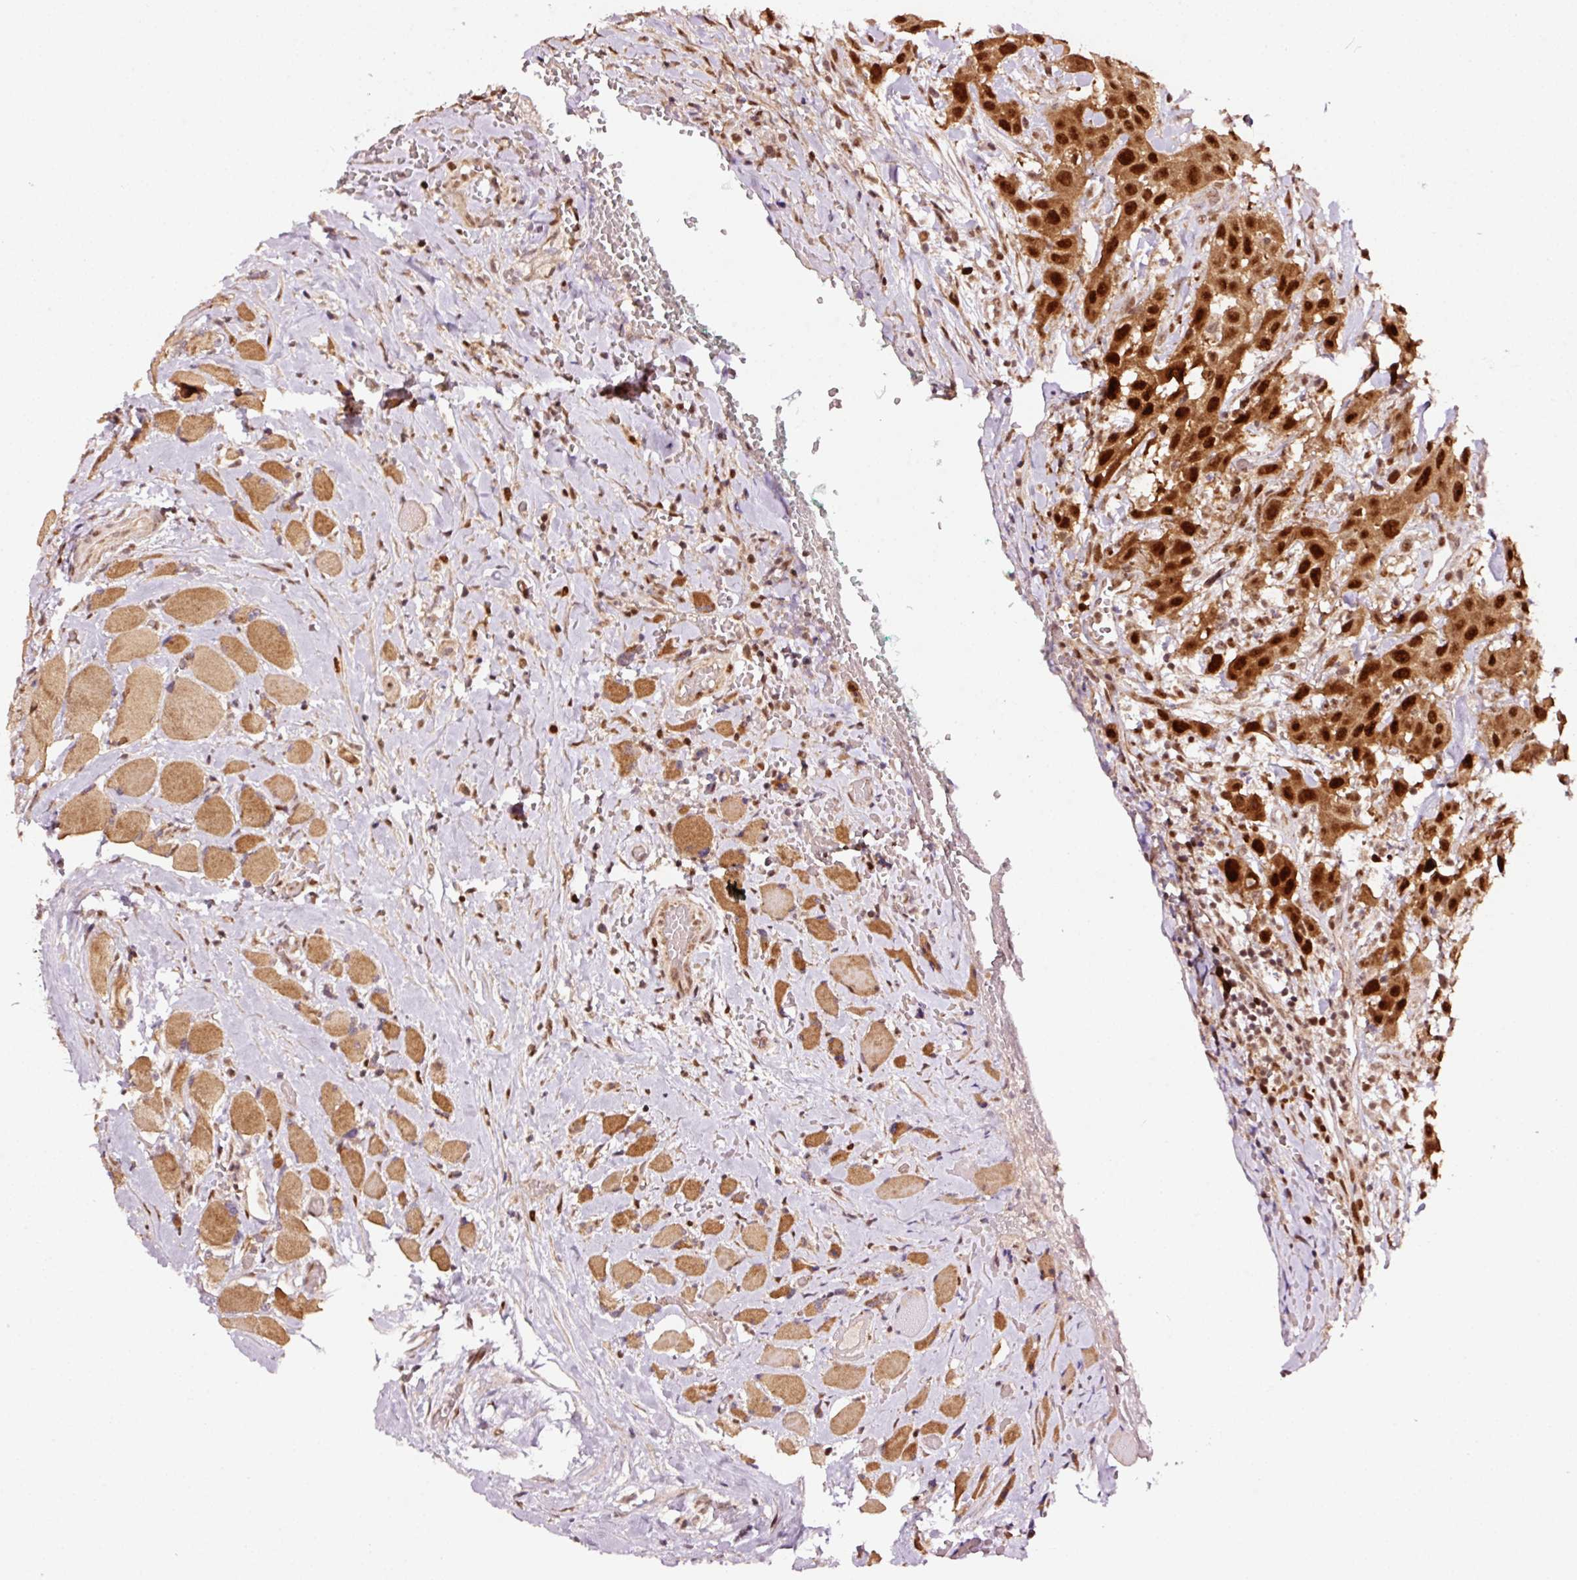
{"staining": {"intensity": "strong", "quantity": ">75%", "location": "nuclear"}, "tissue": "head and neck cancer", "cell_type": "Tumor cells", "image_type": "cancer", "snomed": [{"axis": "morphology", "description": "Squamous cell carcinoma, NOS"}, {"axis": "topography", "description": "Head-Neck"}], "caption": "Protein analysis of squamous cell carcinoma (head and neck) tissue shows strong nuclear positivity in approximately >75% of tumor cells. (DAB (3,3'-diaminobenzidine) = brown stain, brightfield microscopy at high magnification).", "gene": "RFC4", "patient": {"sex": "male", "age": 81}}